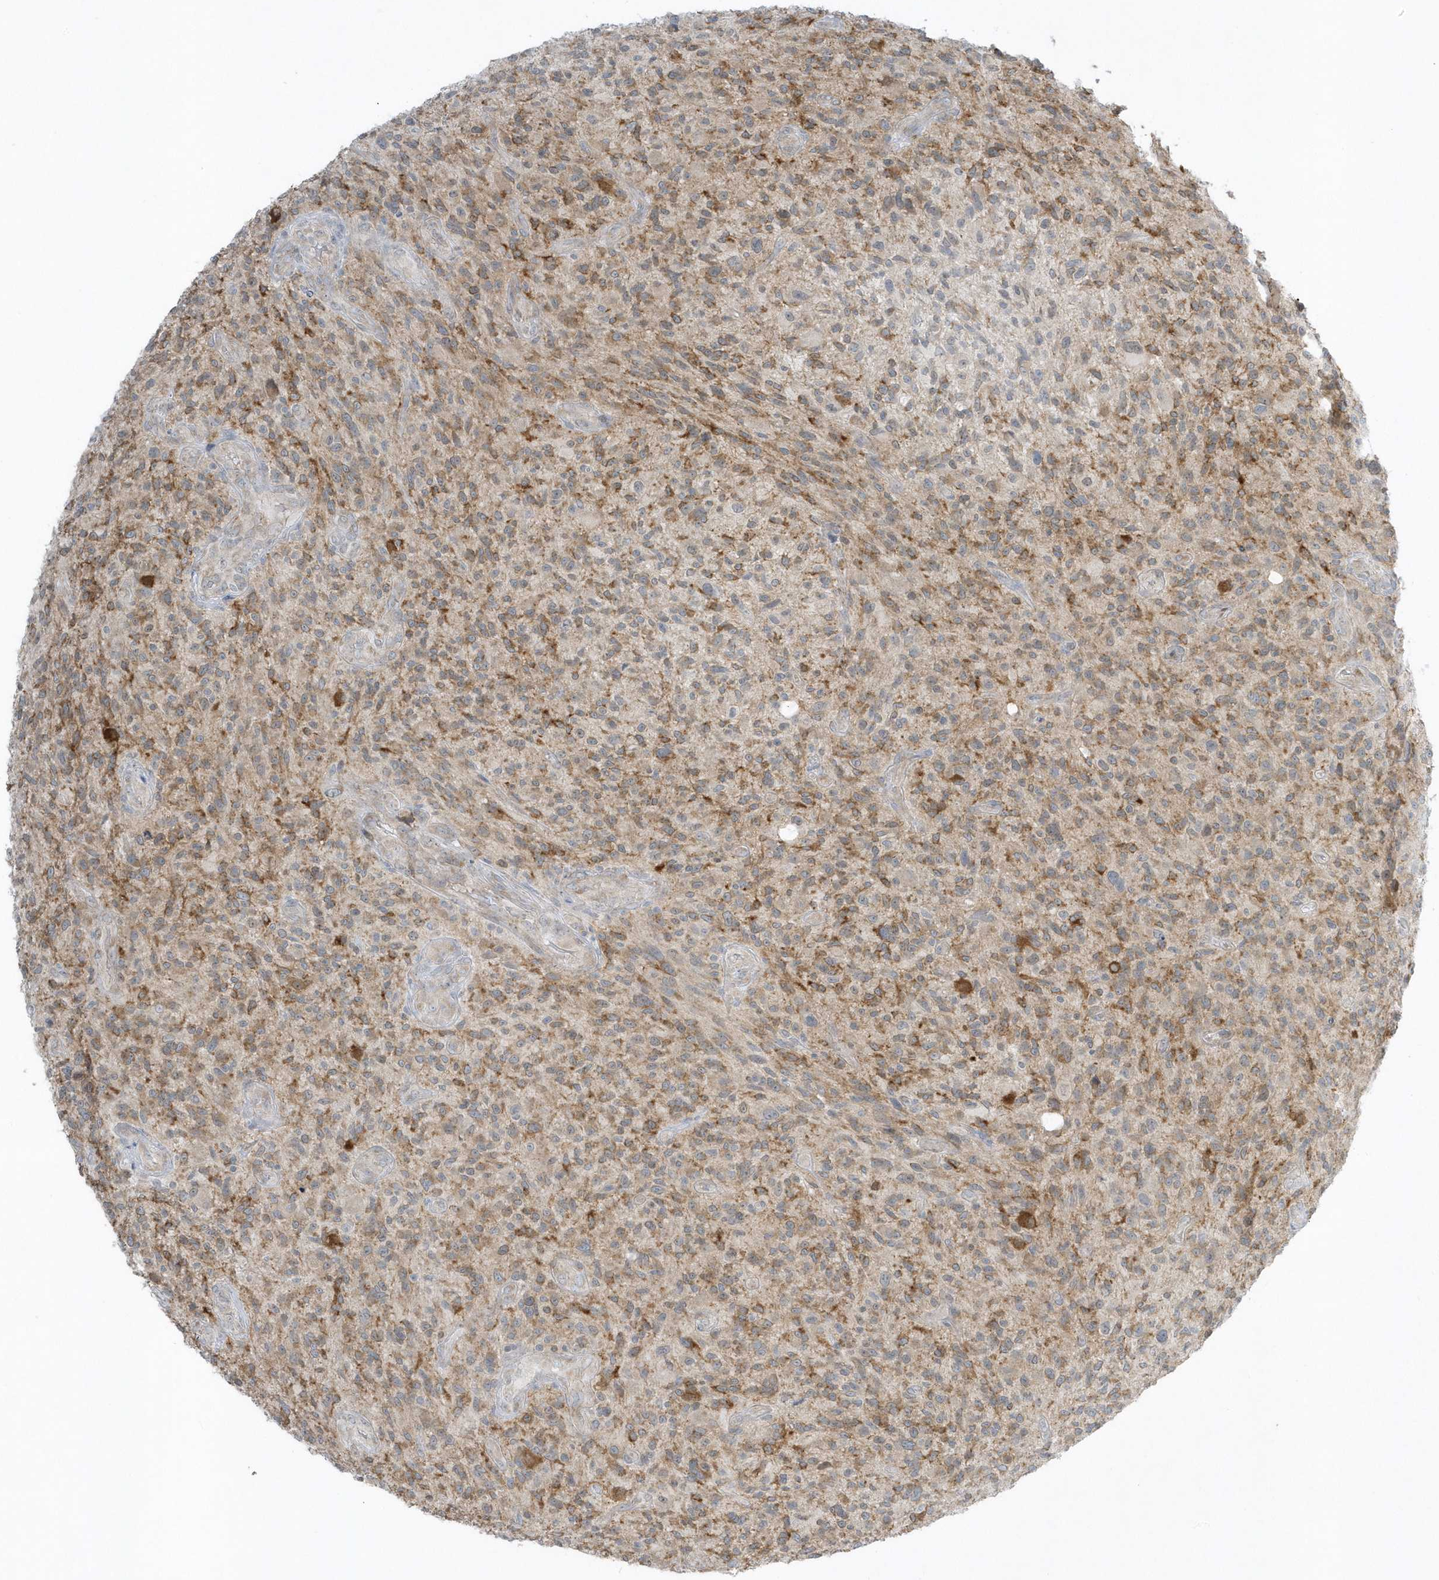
{"staining": {"intensity": "moderate", "quantity": ">75%", "location": "cytoplasmic/membranous"}, "tissue": "glioma", "cell_type": "Tumor cells", "image_type": "cancer", "snomed": [{"axis": "morphology", "description": "Glioma, malignant, High grade"}, {"axis": "topography", "description": "Brain"}], "caption": "This is an image of IHC staining of glioma, which shows moderate staining in the cytoplasmic/membranous of tumor cells.", "gene": "SCN3A", "patient": {"sex": "male", "age": 47}}